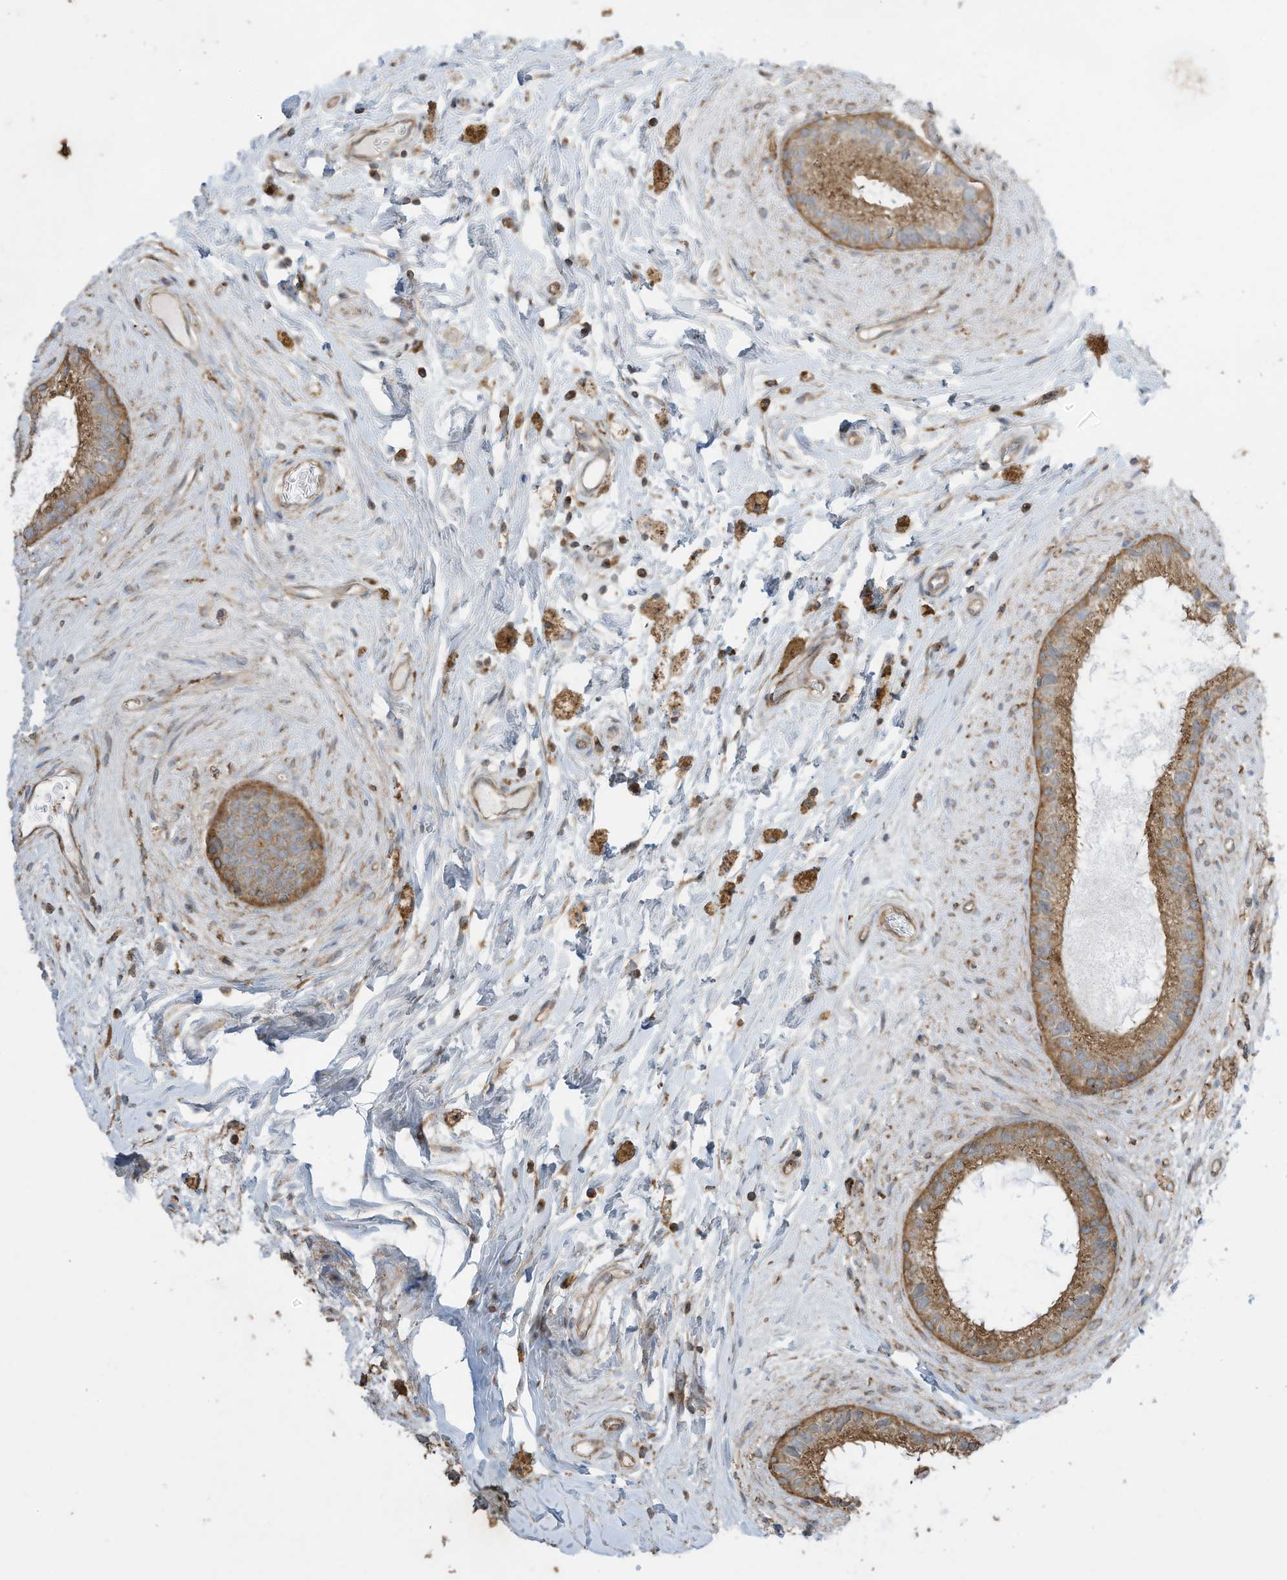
{"staining": {"intensity": "moderate", "quantity": ">75%", "location": "cytoplasmic/membranous"}, "tissue": "epididymis", "cell_type": "Glandular cells", "image_type": "normal", "snomed": [{"axis": "morphology", "description": "Normal tissue, NOS"}, {"axis": "topography", "description": "Epididymis"}], "caption": "IHC histopathology image of unremarkable epididymis: epididymis stained using IHC demonstrates medium levels of moderate protein expression localized specifically in the cytoplasmic/membranous of glandular cells, appearing as a cytoplasmic/membranous brown color.", "gene": "CGAS", "patient": {"sex": "male", "age": 80}}